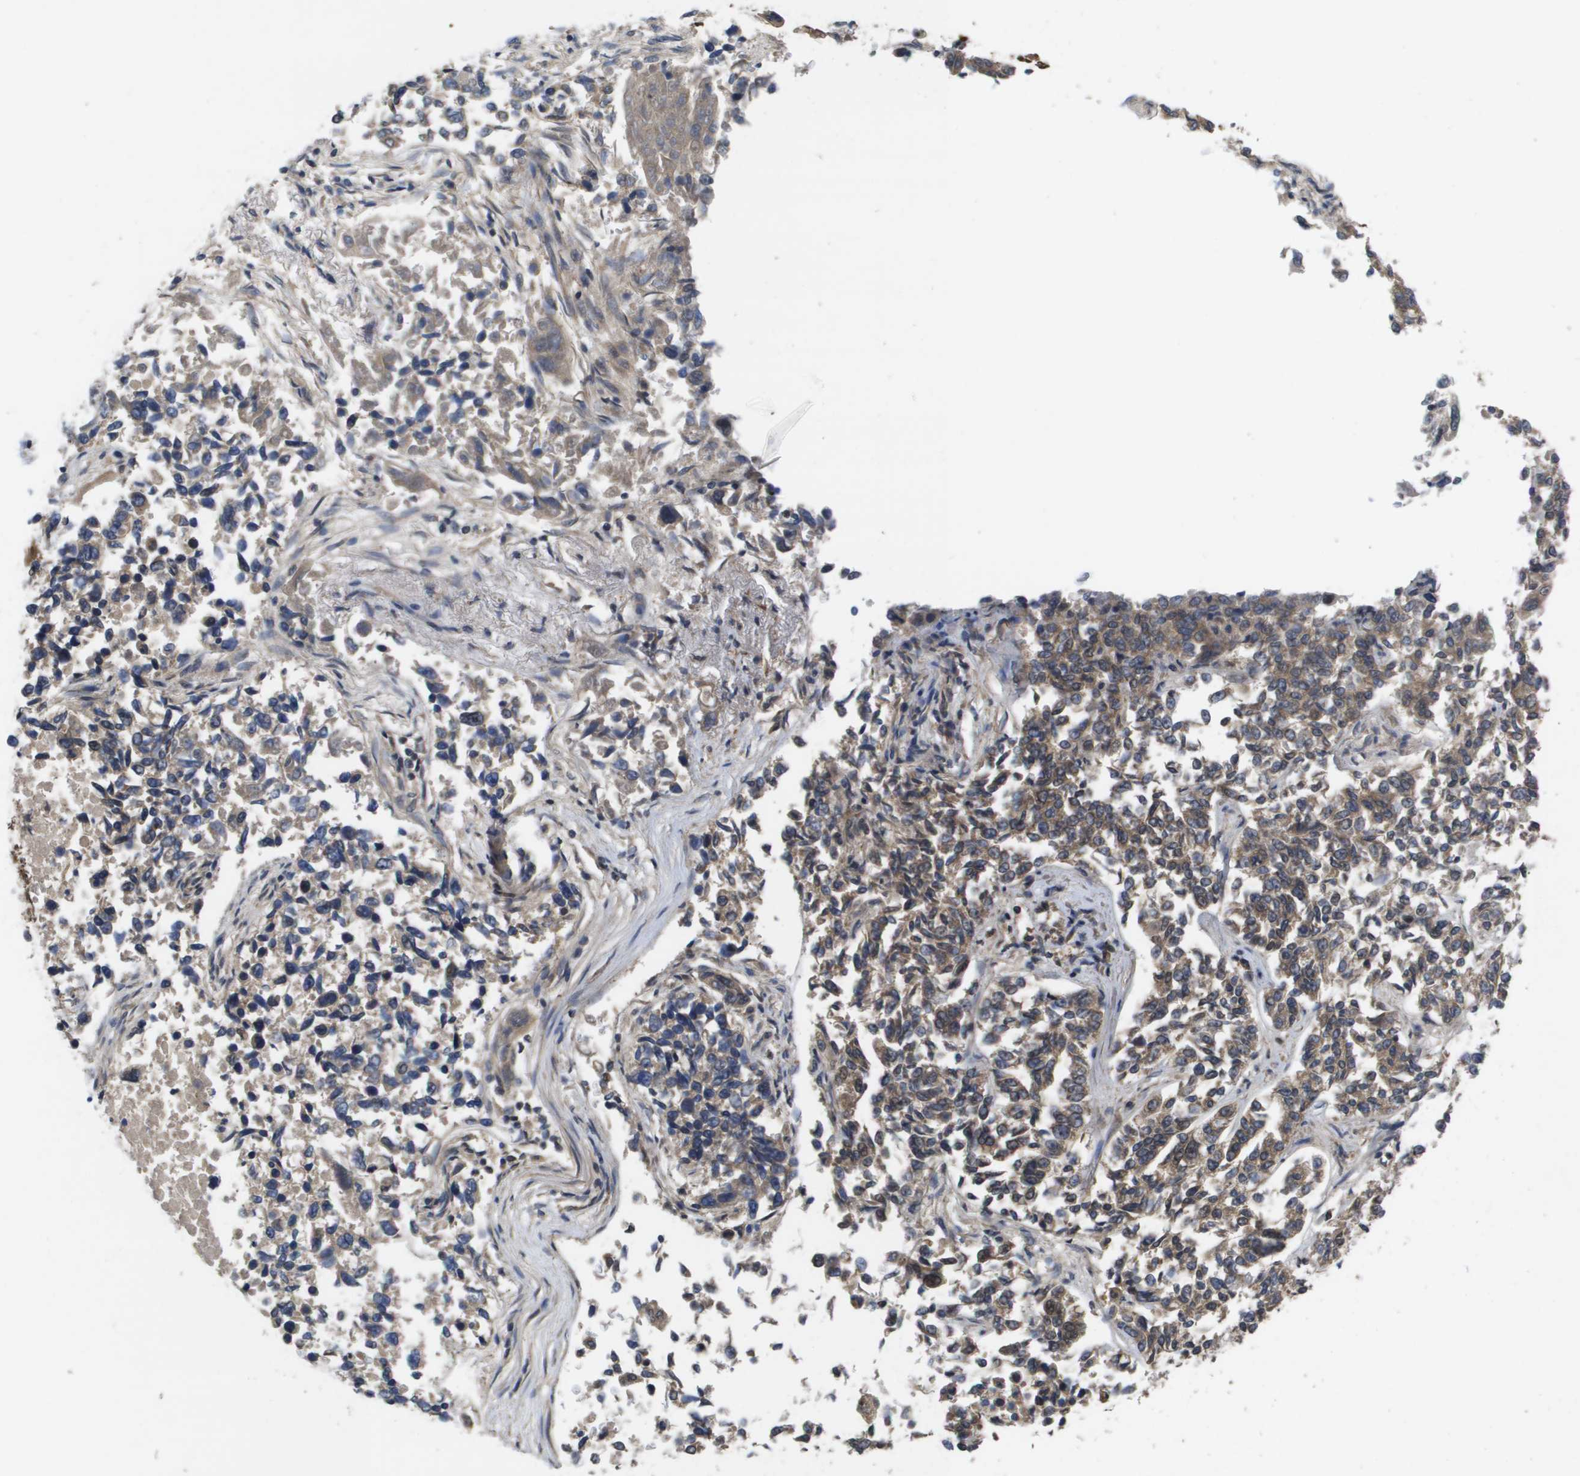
{"staining": {"intensity": "moderate", "quantity": ">75%", "location": "cytoplasmic/membranous"}, "tissue": "lung cancer", "cell_type": "Tumor cells", "image_type": "cancer", "snomed": [{"axis": "morphology", "description": "Adenocarcinoma, NOS"}, {"axis": "topography", "description": "Lung"}], "caption": "IHC of human lung adenocarcinoma exhibits medium levels of moderate cytoplasmic/membranous expression in approximately >75% of tumor cells.", "gene": "AMBRA1", "patient": {"sex": "male", "age": 84}}